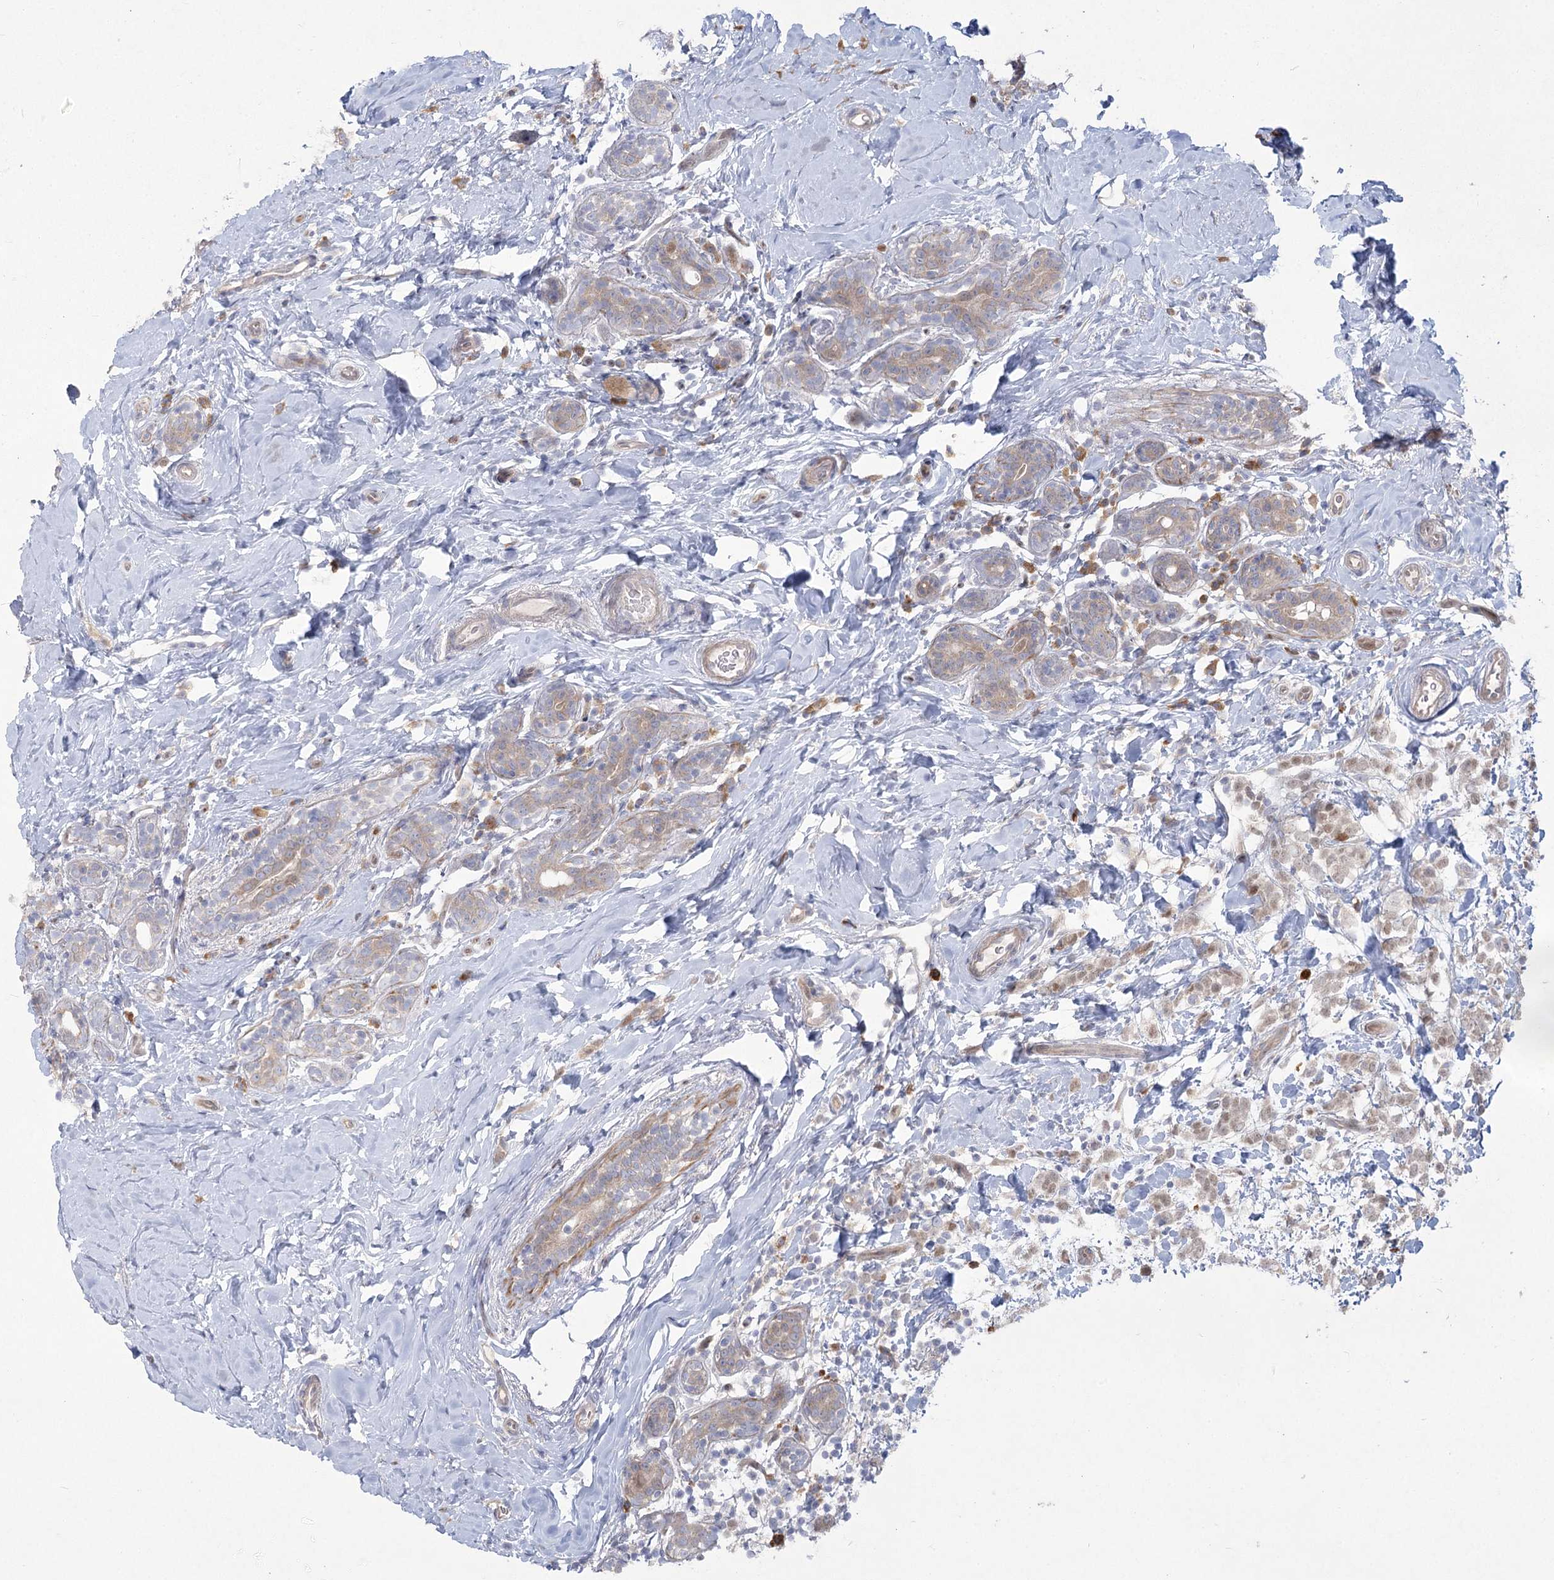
{"staining": {"intensity": "weak", "quantity": ">75%", "location": "cytoplasmic/membranous"}, "tissue": "breast cancer", "cell_type": "Tumor cells", "image_type": "cancer", "snomed": [{"axis": "morphology", "description": "Normal tissue, NOS"}, {"axis": "morphology", "description": "Lobular carcinoma"}, {"axis": "topography", "description": "Breast"}], "caption": "An immunohistochemistry (IHC) photomicrograph of neoplastic tissue is shown. Protein staining in brown labels weak cytoplasmic/membranous positivity in breast cancer within tumor cells.", "gene": "CAMTA1", "patient": {"sex": "female", "age": 47}}